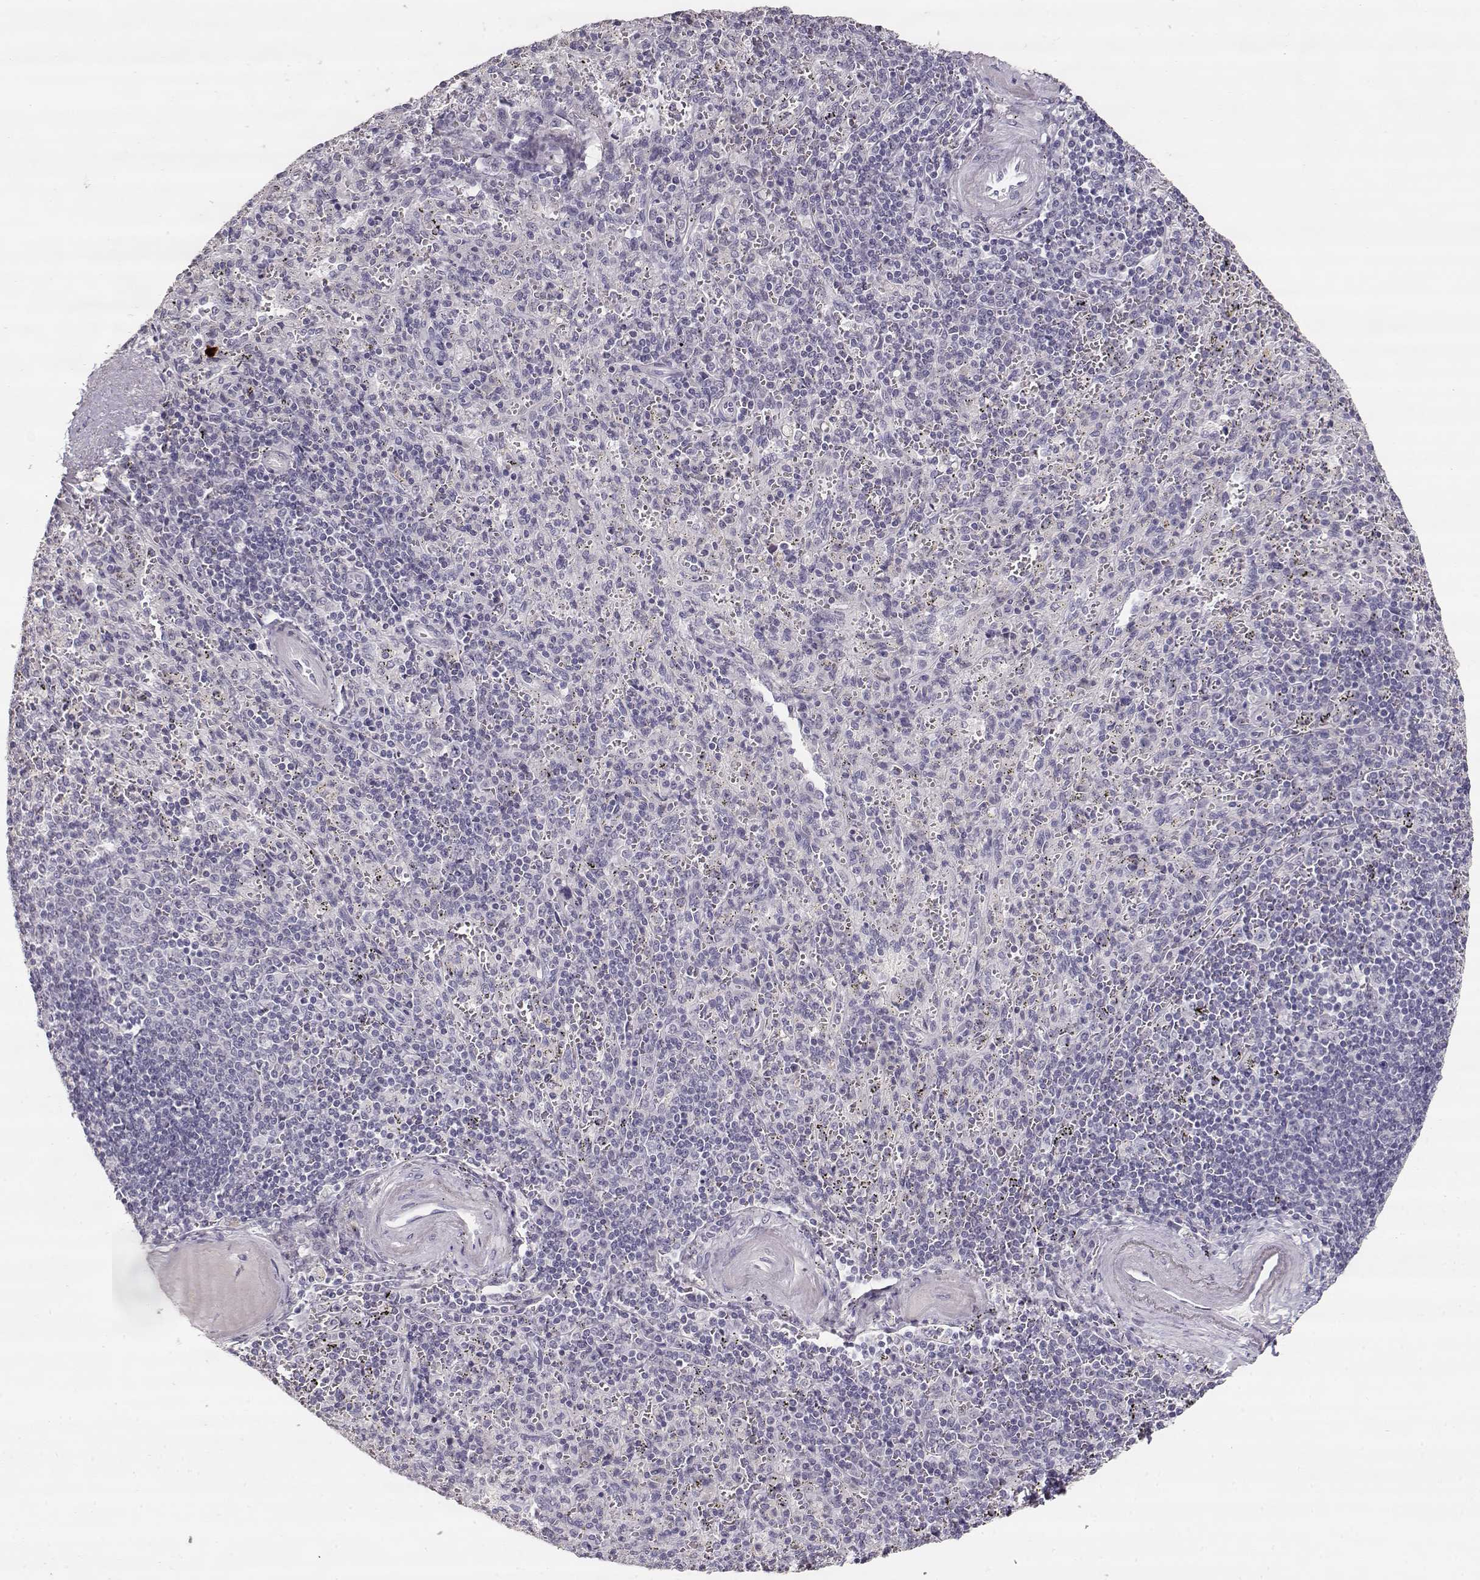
{"staining": {"intensity": "negative", "quantity": "none", "location": "none"}, "tissue": "spleen", "cell_type": "Cells in red pulp", "image_type": "normal", "snomed": [{"axis": "morphology", "description": "Normal tissue, NOS"}, {"axis": "topography", "description": "Spleen"}], "caption": "The micrograph shows no staining of cells in red pulp in normal spleen.", "gene": "TPH2", "patient": {"sex": "male", "age": 57}}